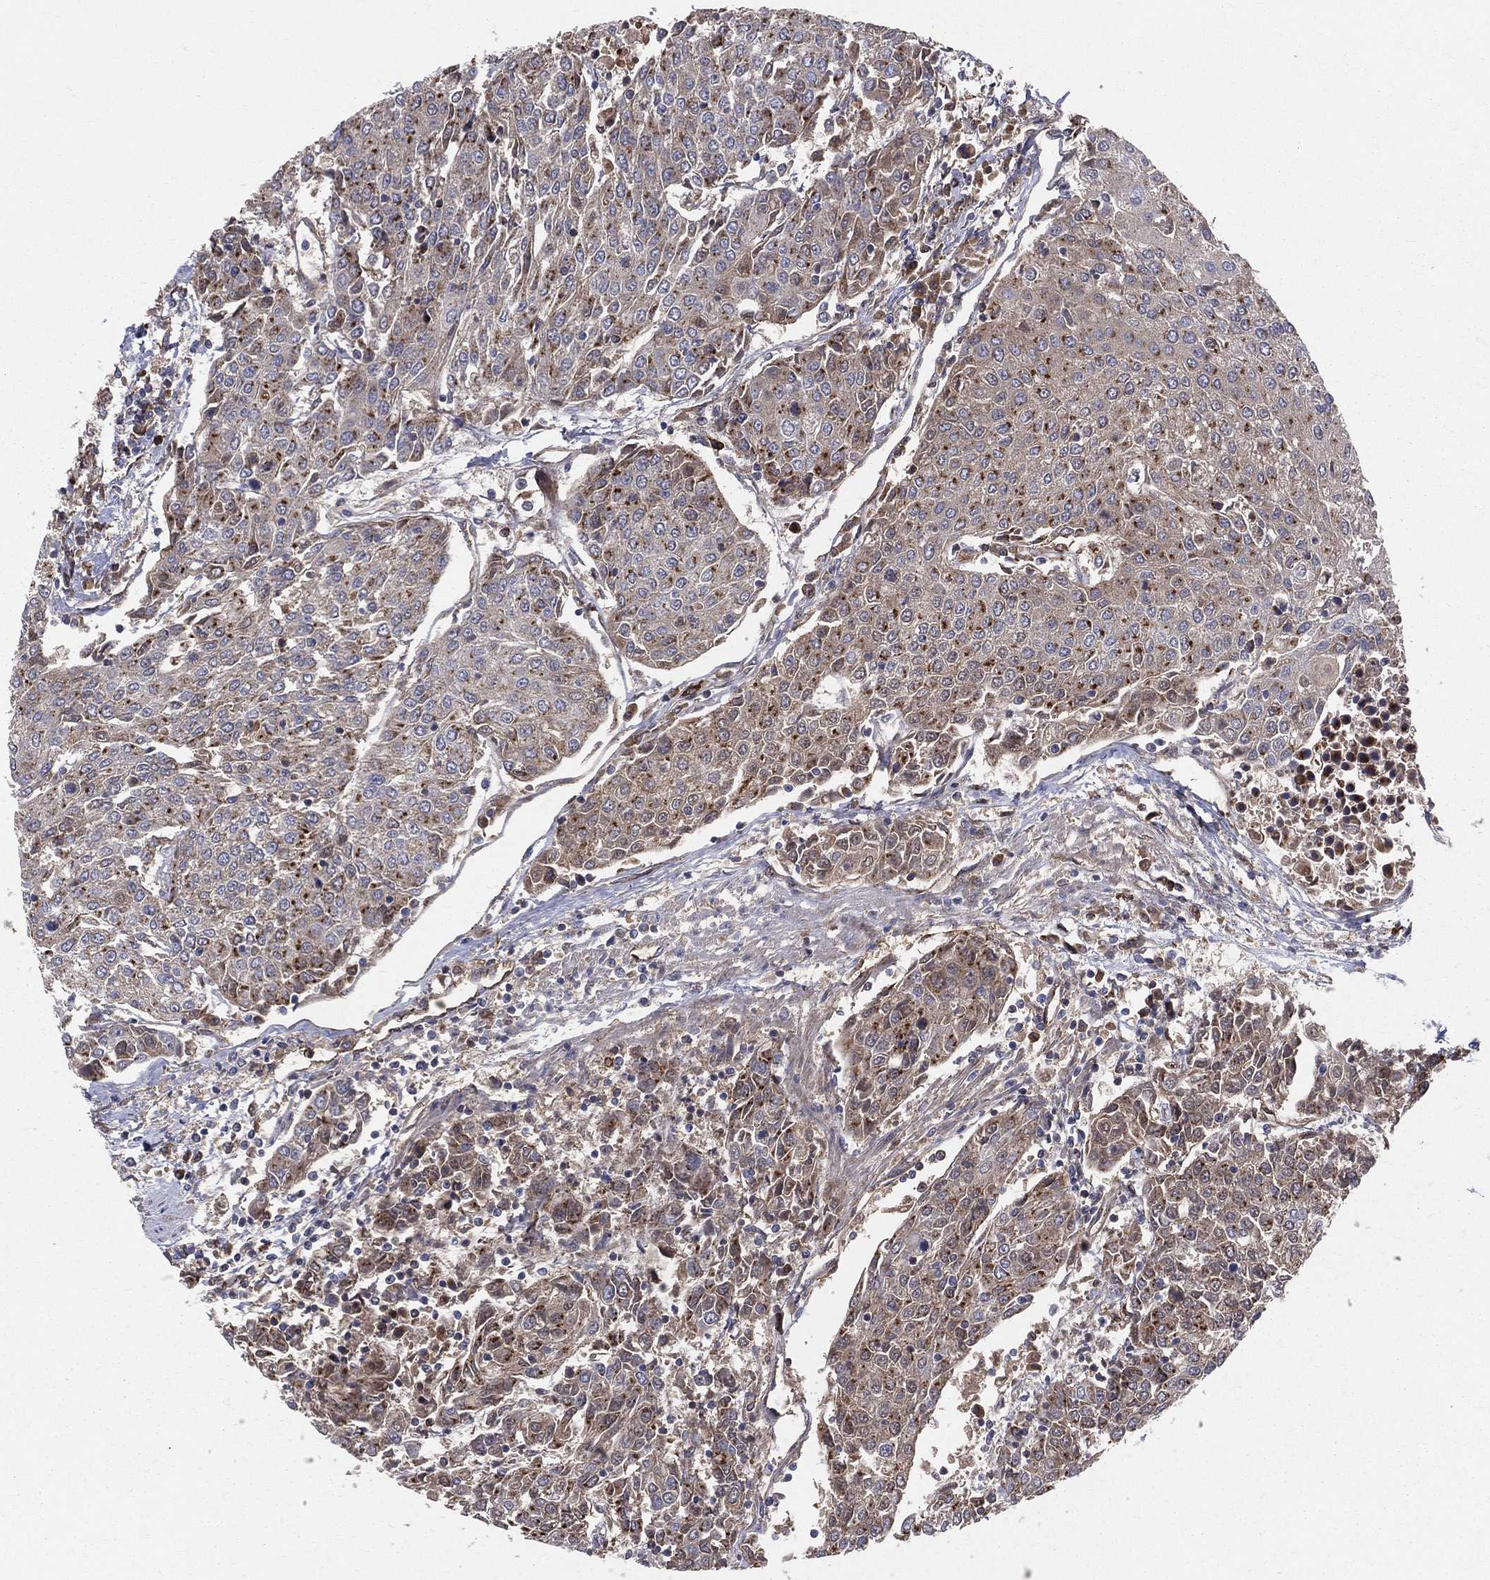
{"staining": {"intensity": "moderate", "quantity": "<25%", "location": "cytoplasmic/membranous"}, "tissue": "urothelial cancer", "cell_type": "Tumor cells", "image_type": "cancer", "snomed": [{"axis": "morphology", "description": "Urothelial carcinoma, High grade"}, {"axis": "topography", "description": "Urinary bladder"}], "caption": "Immunohistochemistry (IHC) of high-grade urothelial carcinoma exhibits low levels of moderate cytoplasmic/membranous staining in about <25% of tumor cells. The staining is performed using DAB brown chromogen to label protein expression. The nuclei are counter-stained blue using hematoxylin.", "gene": "ENTPD1", "patient": {"sex": "female", "age": 85}}